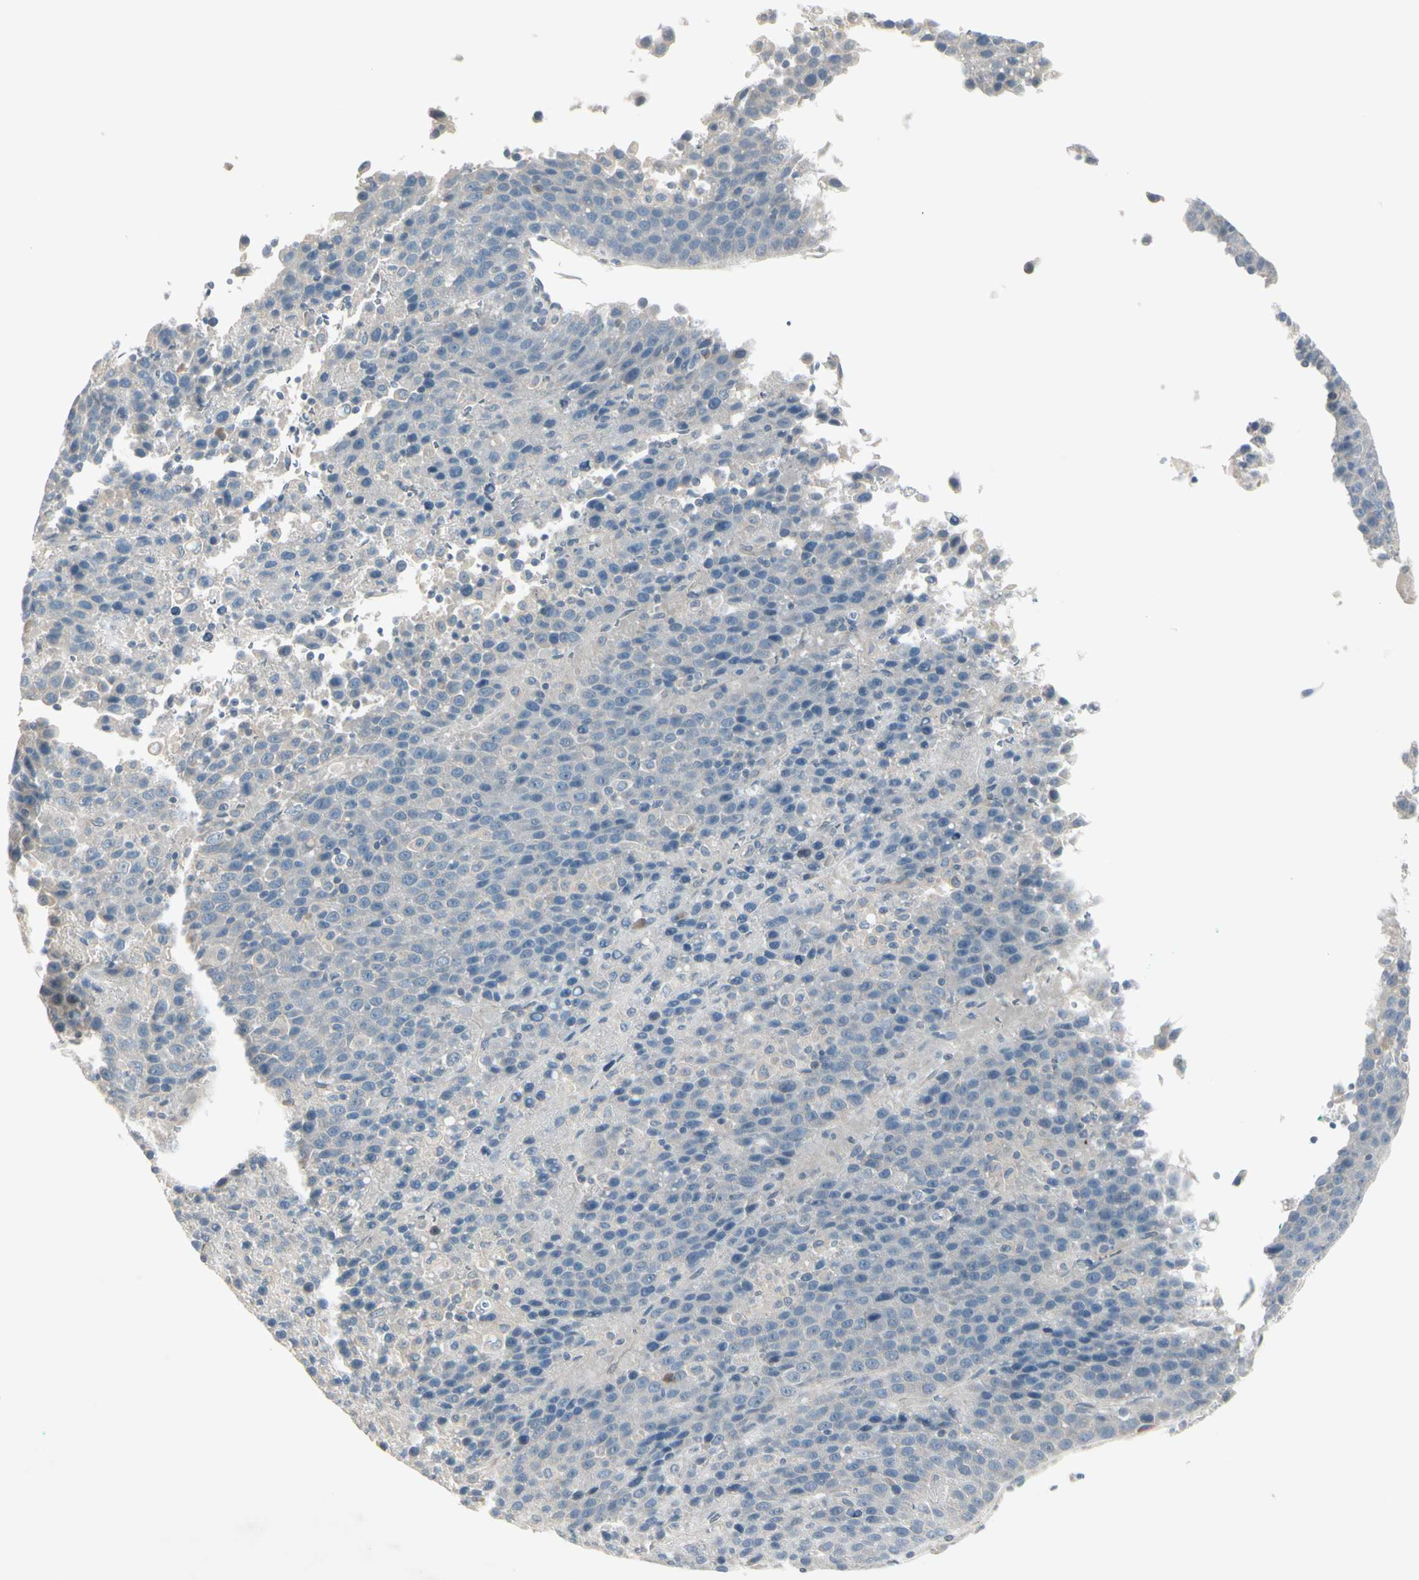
{"staining": {"intensity": "negative", "quantity": "none", "location": "none"}, "tissue": "liver cancer", "cell_type": "Tumor cells", "image_type": "cancer", "snomed": [{"axis": "morphology", "description": "Carcinoma, Hepatocellular, NOS"}, {"axis": "topography", "description": "Liver"}], "caption": "An immunohistochemistry photomicrograph of liver cancer is shown. There is no staining in tumor cells of liver cancer.", "gene": "MAPRE3", "patient": {"sex": "female", "age": 53}}